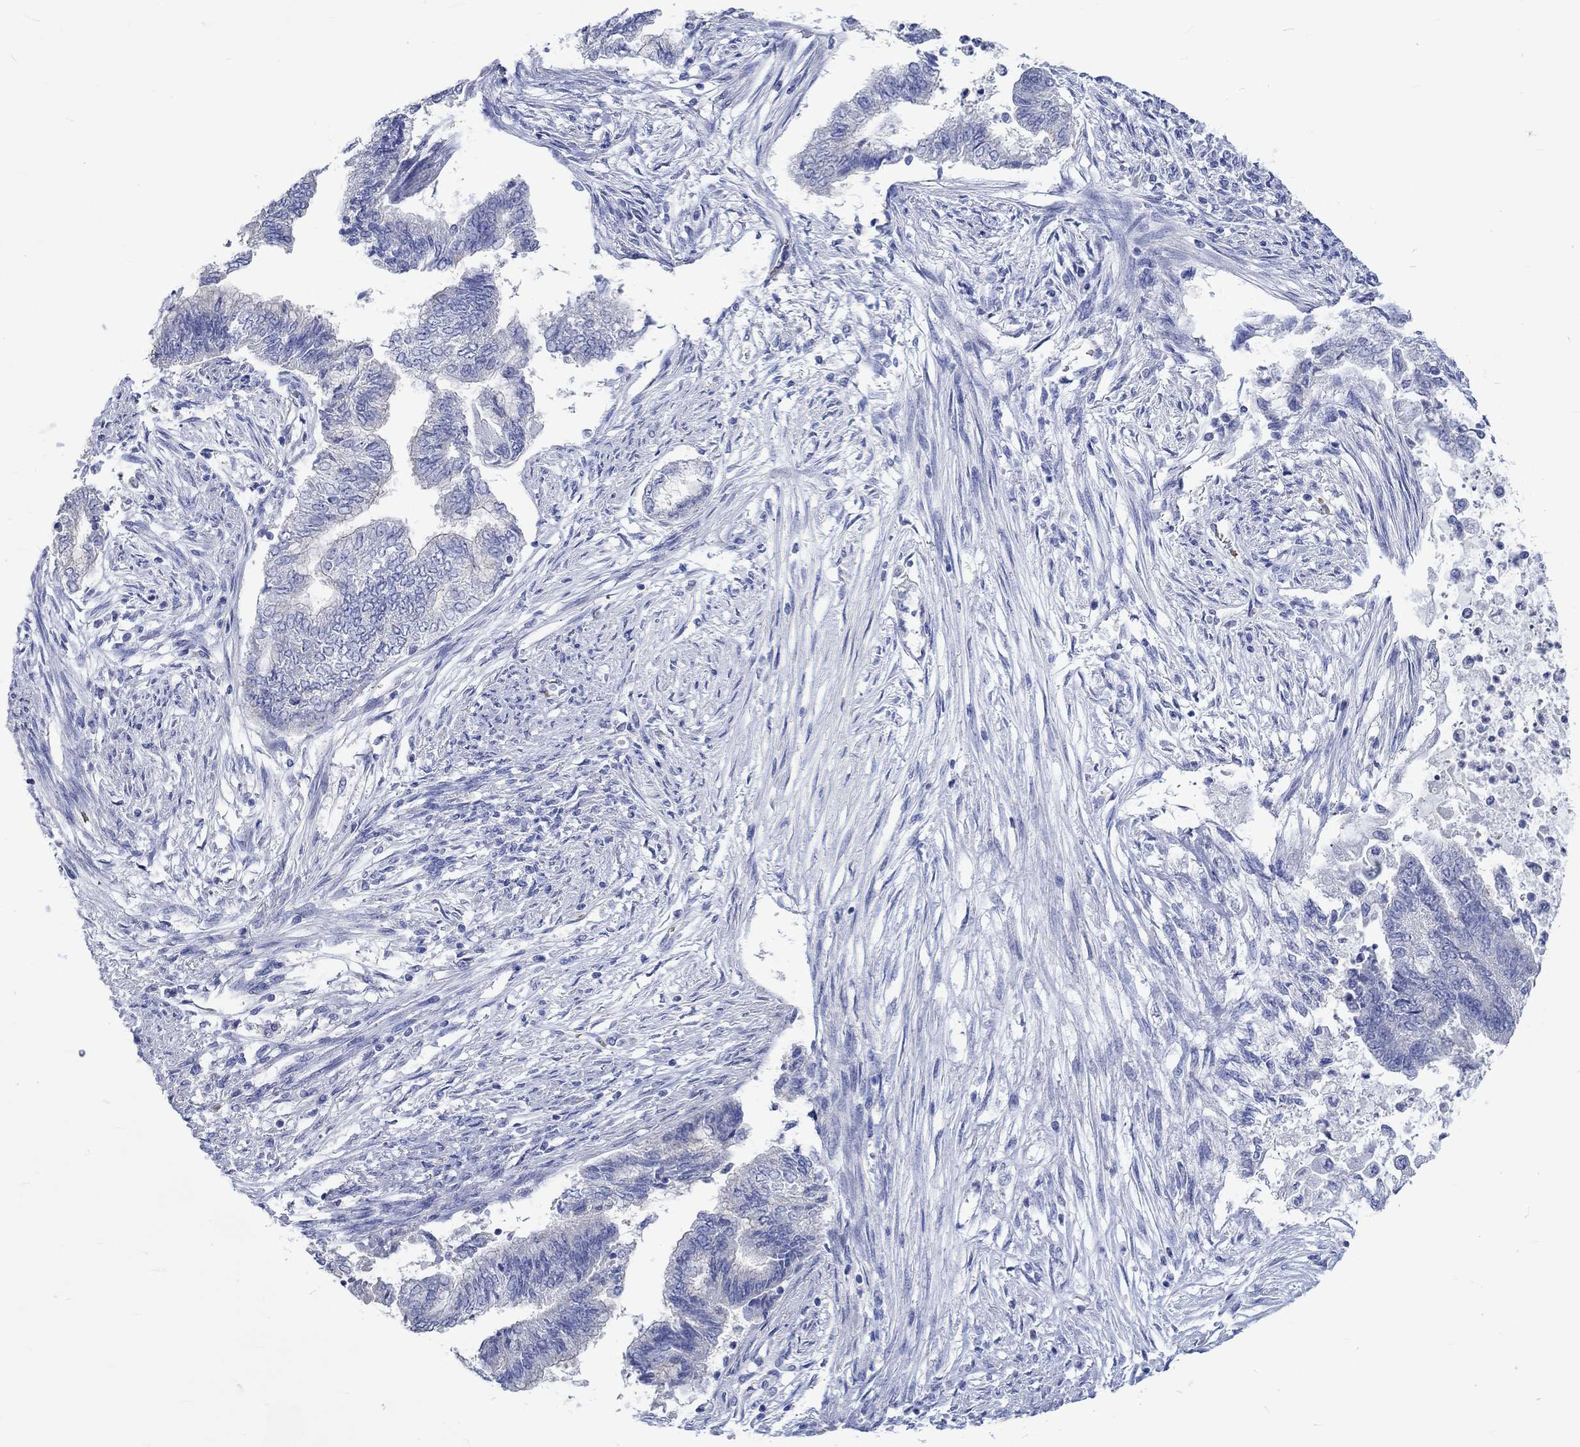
{"staining": {"intensity": "negative", "quantity": "none", "location": "none"}, "tissue": "endometrial cancer", "cell_type": "Tumor cells", "image_type": "cancer", "snomed": [{"axis": "morphology", "description": "Adenocarcinoma, NOS"}, {"axis": "topography", "description": "Endometrium"}], "caption": "IHC photomicrograph of adenocarcinoma (endometrial) stained for a protein (brown), which reveals no positivity in tumor cells. The staining was performed using DAB (3,3'-diaminobenzidine) to visualize the protein expression in brown, while the nuclei were stained in blue with hematoxylin (Magnification: 20x).", "gene": "KCNA1", "patient": {"sex": "female", "age": 65}}